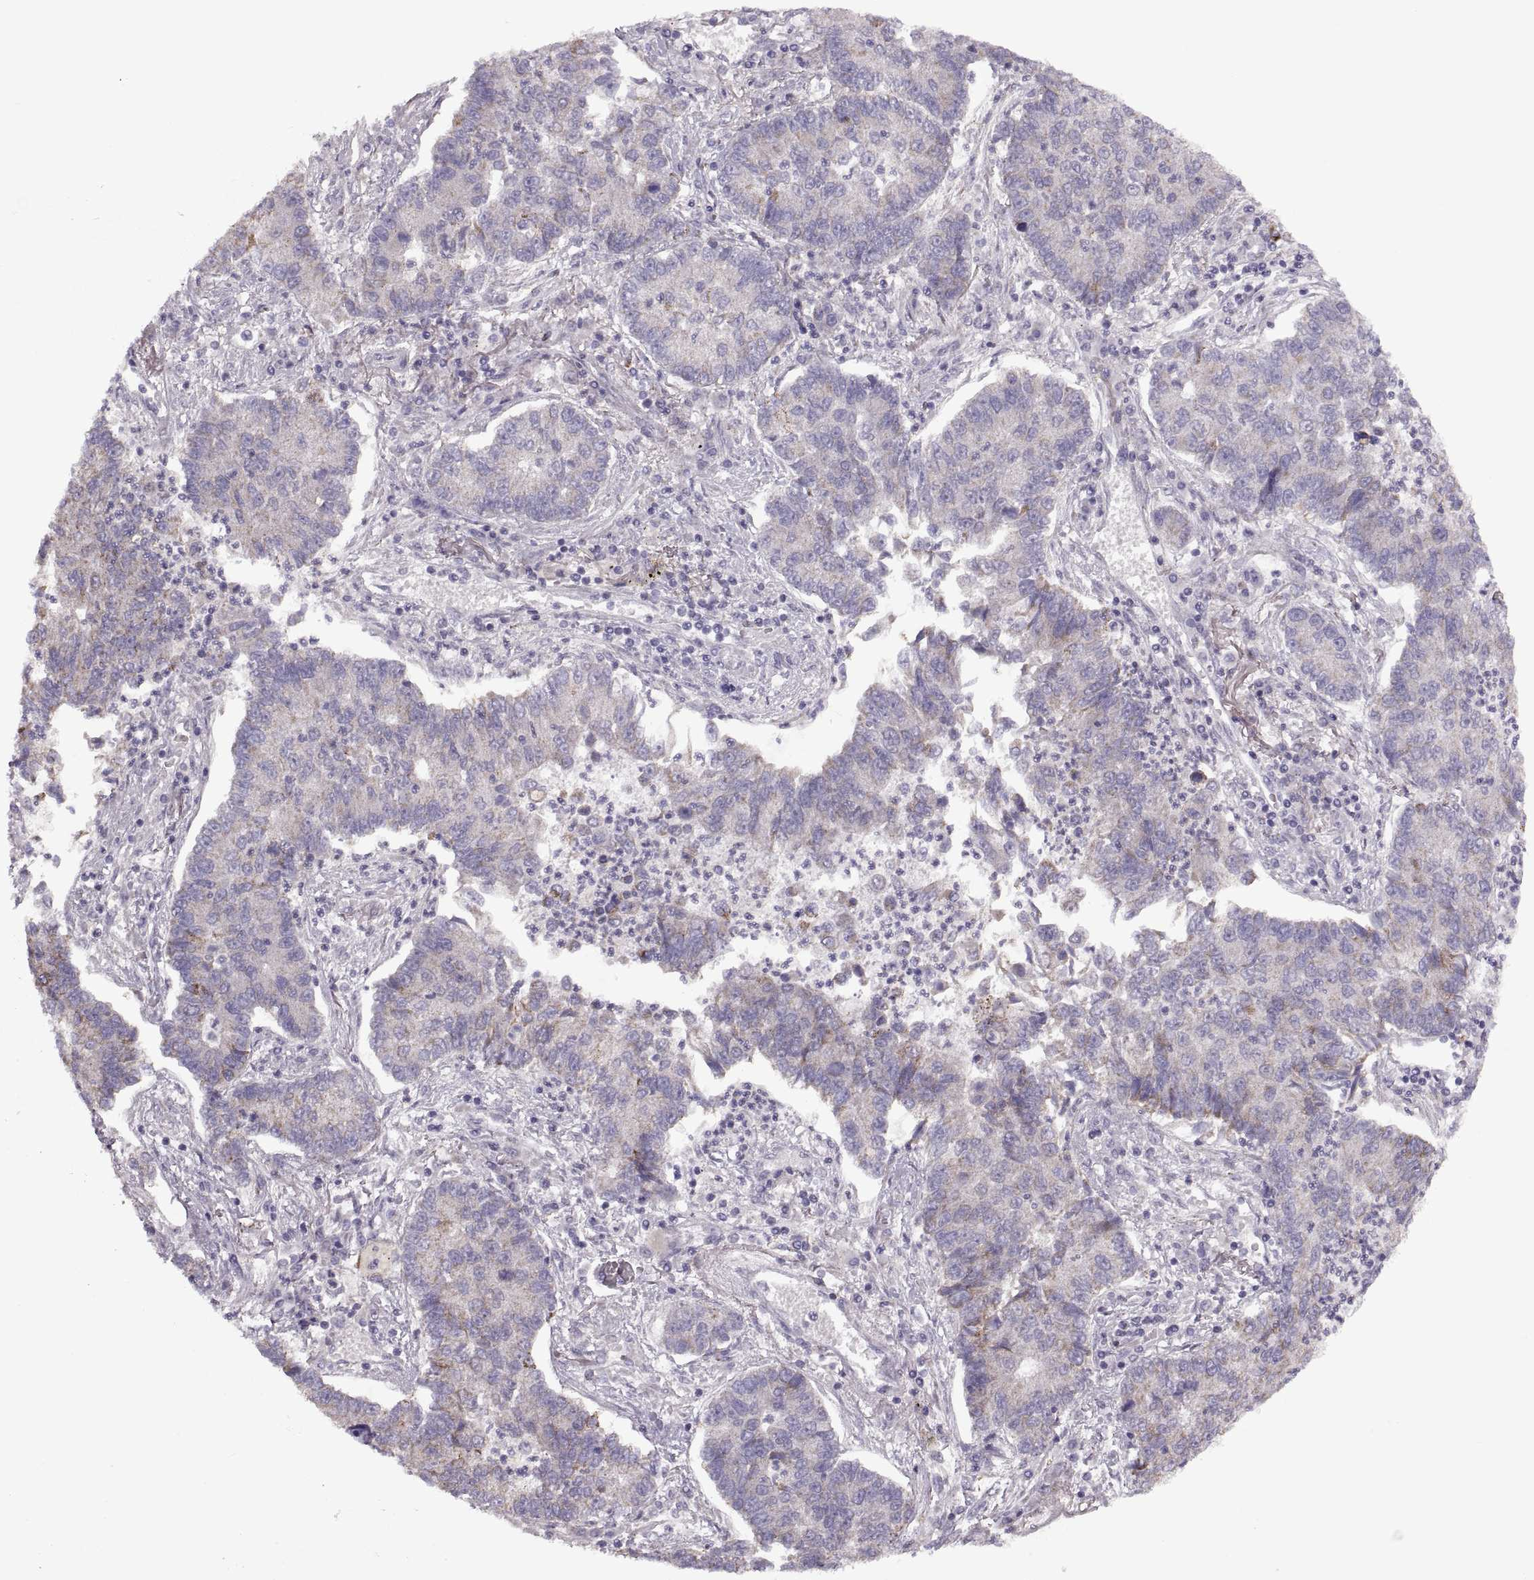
{"staining": {"intensity": "moderate", "quantity": "<25%", "location": "cytoplasmic/membranous"}, "tissue": "lung cancer", "cell_type": "Tumor cells", "image_type": "cancer", "snomed": [{"axis": "morphology", "description": "Adenocarcinoma, NOS"}, {"axis": "topography", "description": "Lung"}], "caption": "A brown stain highlights moderate cytoplasmic/membranous staining of a protein in adenocarcinoma (lung) tumor cells.", "gene": "PIERCE1", "patient": {"sex": "female", "age": 57}}